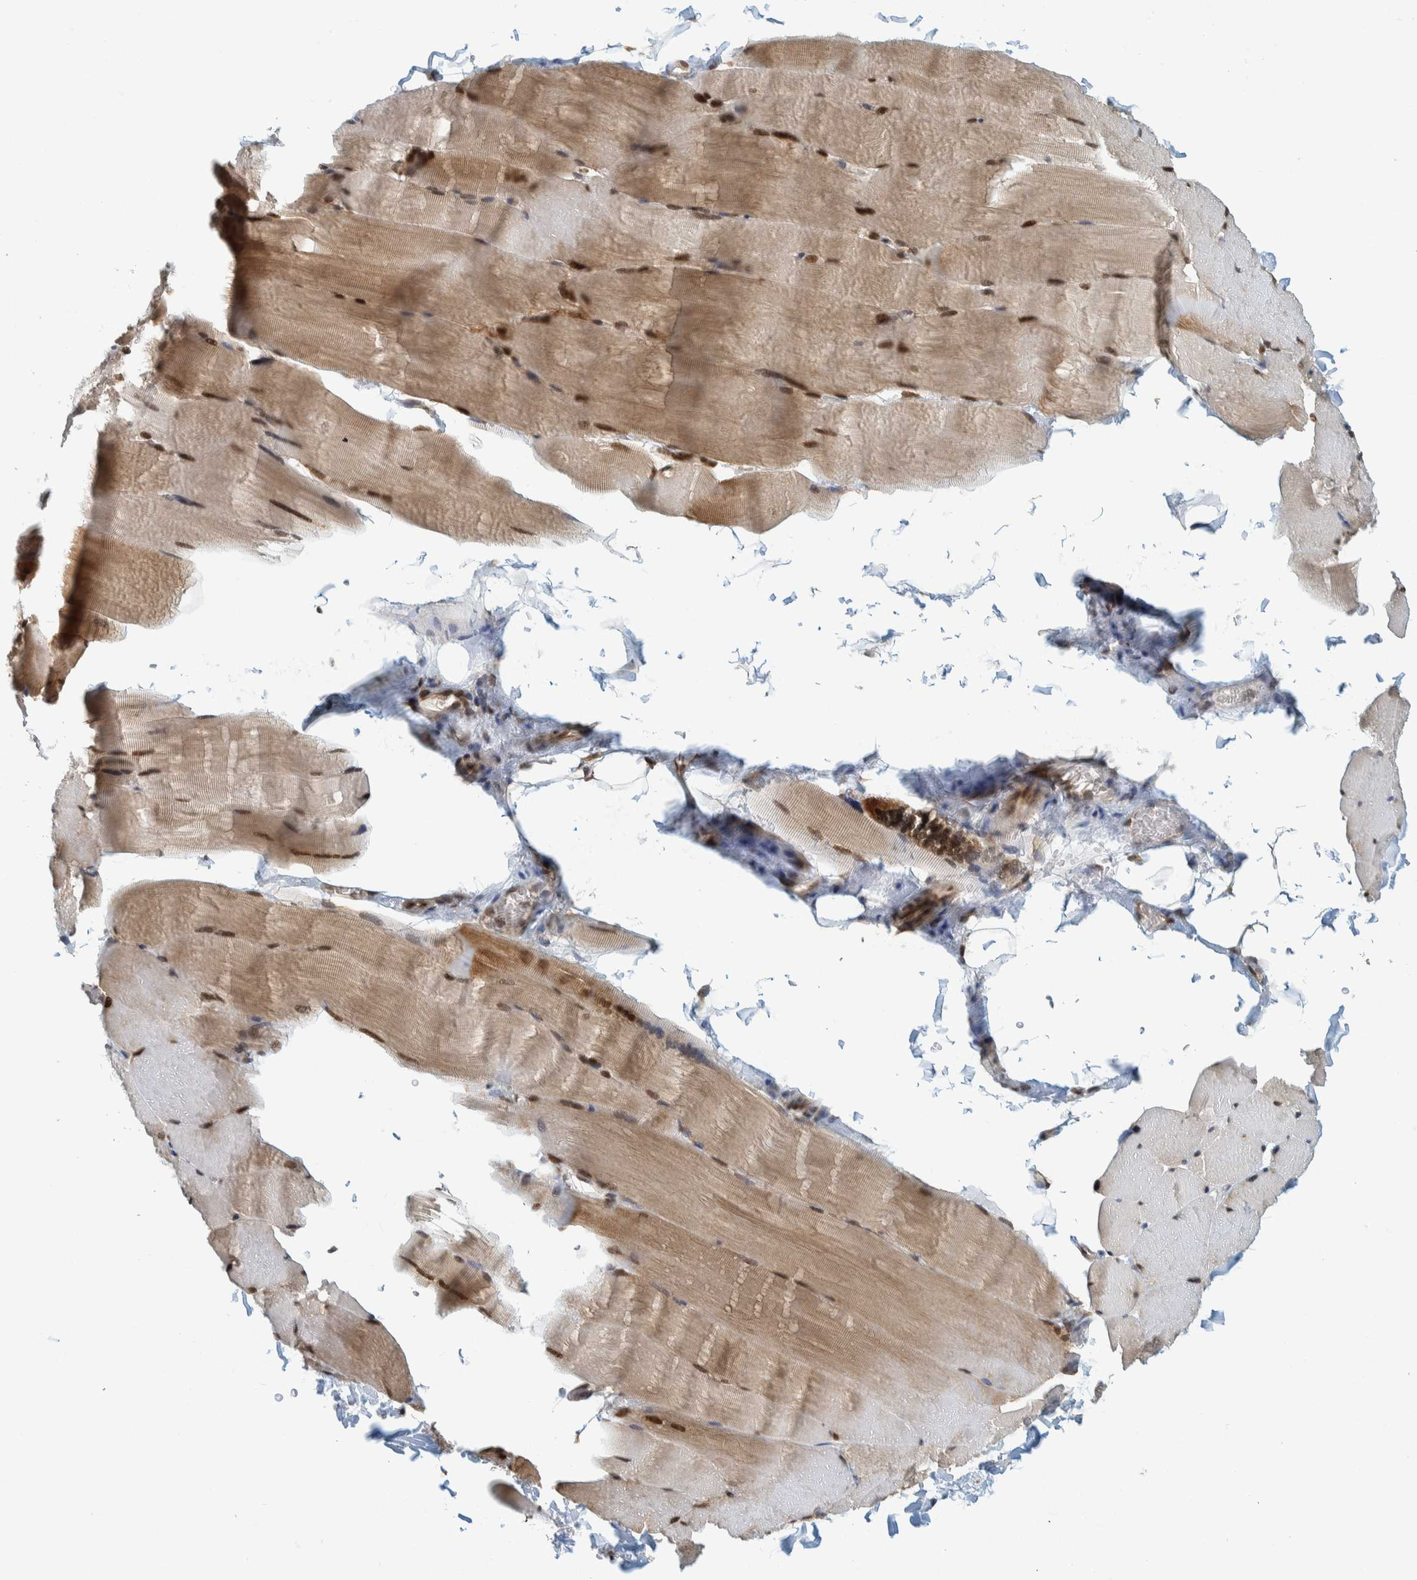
{"staining": {"intensity": "strong", "quantity": ">75%", "location": "cytoplasmic/membranous,nuclear"}, "tissue": "skeletal muscle", "cell_type": "Myocytes", "image_type": "normal", "snomed": [{"axis": "morphology", "description": "Normal tissue, NOS"}, {"axis": "topography", "description": "Skin"}, {"axis": "topography", "description": "Skeletal muscle"}], "caption": "Immunohistochemical staining of unremarkable human skeletal muscle exhibits high levels of strong cytoplasmic/membranous,nuclear positivity in about >75% of myocytes.", "gene": "COPS3", "patient": {"sex": "male", "age": 83}}